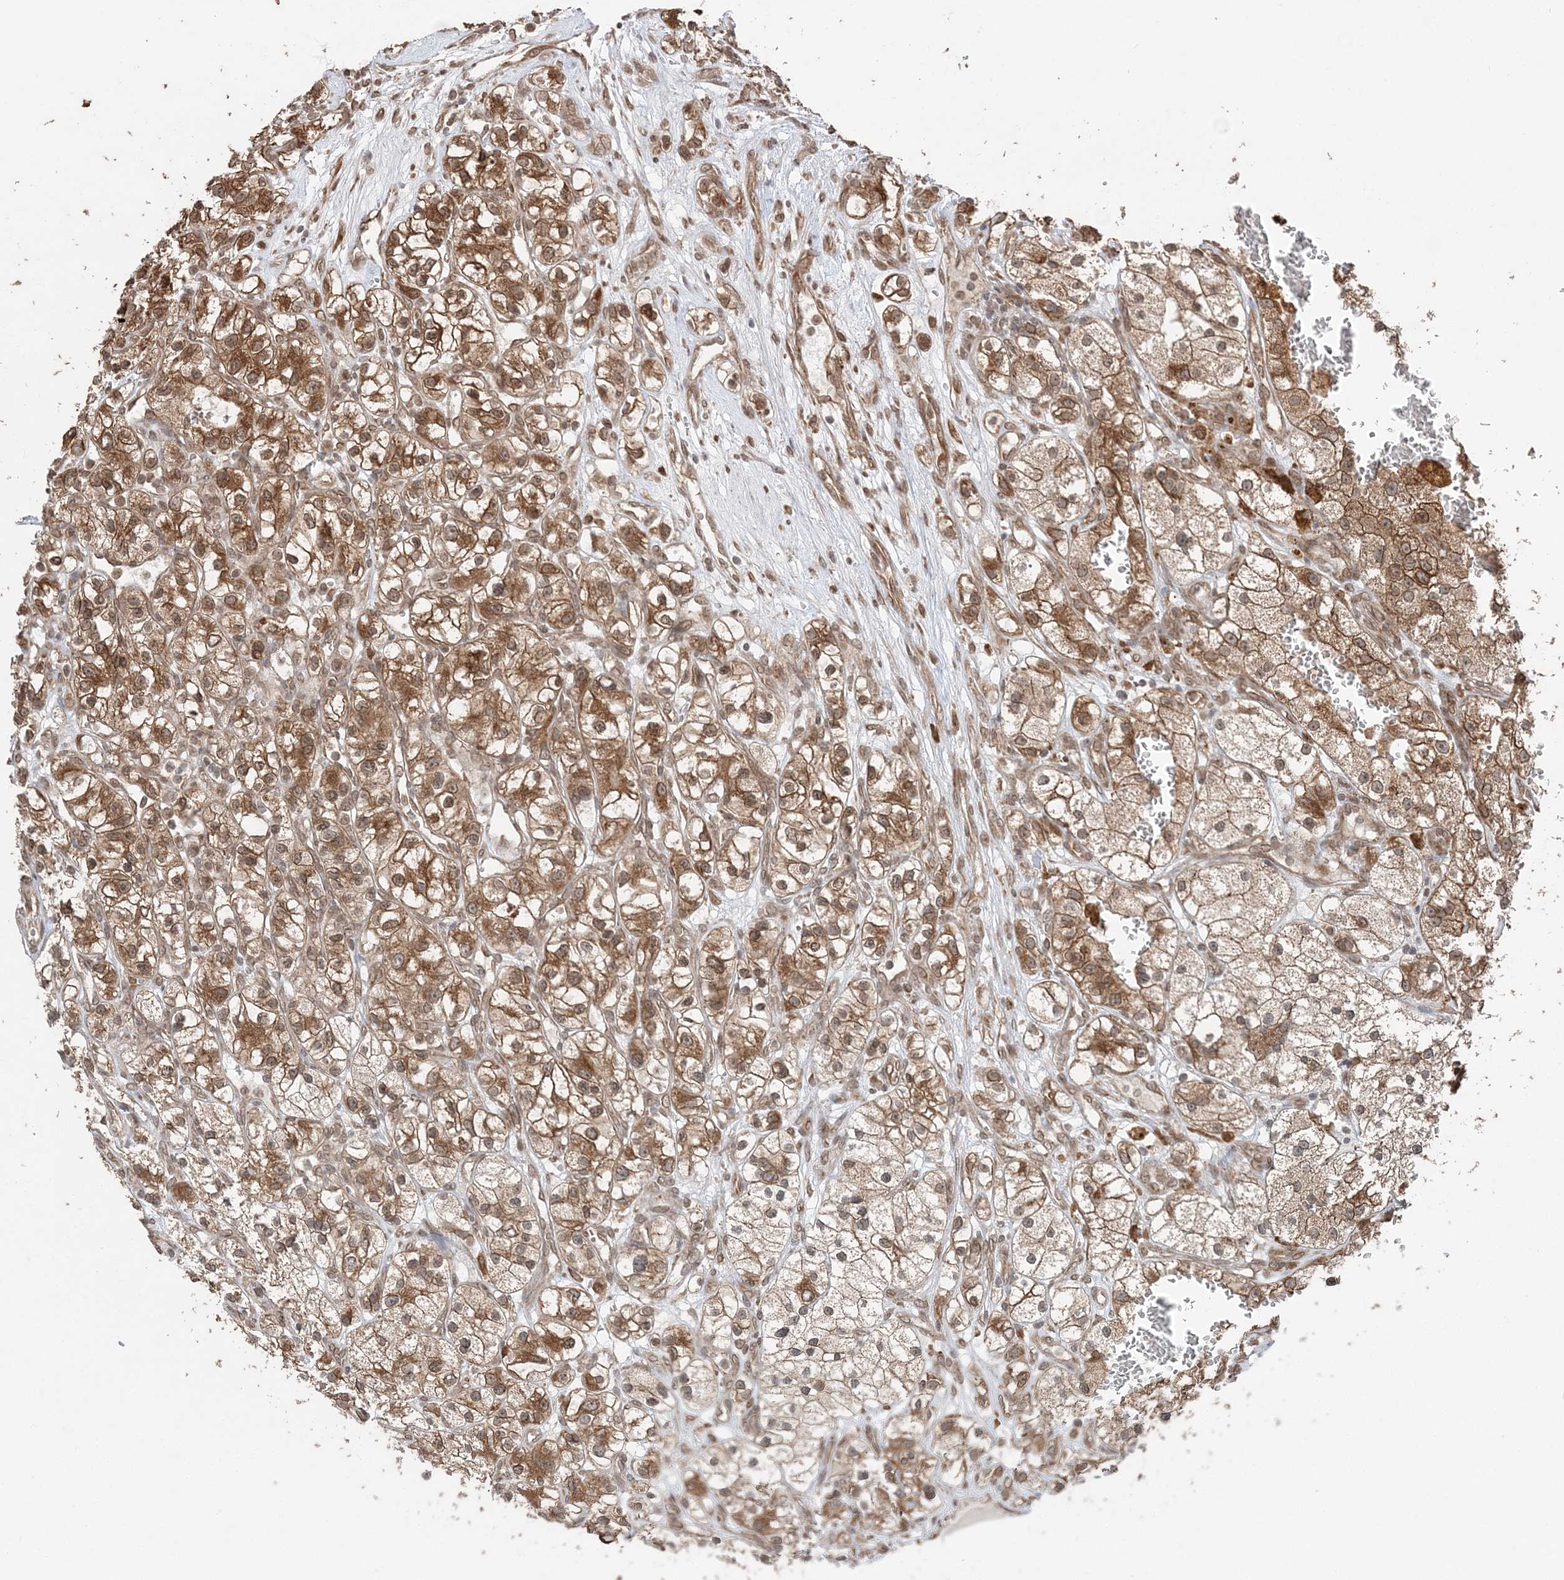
{"staining": {"intensity": "moderate", "quantity": ">75%", "location": "cytoplasmic/membranous"}, "tissue": "renal cancer", "cell_type": "Tumor cells", "image_type": "cancer", "snomed": [{"axis": "morphology", "description": "Adenocarcinoma, NOS"}, {"axis": "topography", "description": "Kidney"}], "caption": "Protein staining by IHC displays moderate cytoplasmic/membranous expression in approximately >75% of tumor cells in renal cancer (adenocarcinoma).", "gene": "TMED10", "patient": {"sex": "female", "age": 57}}